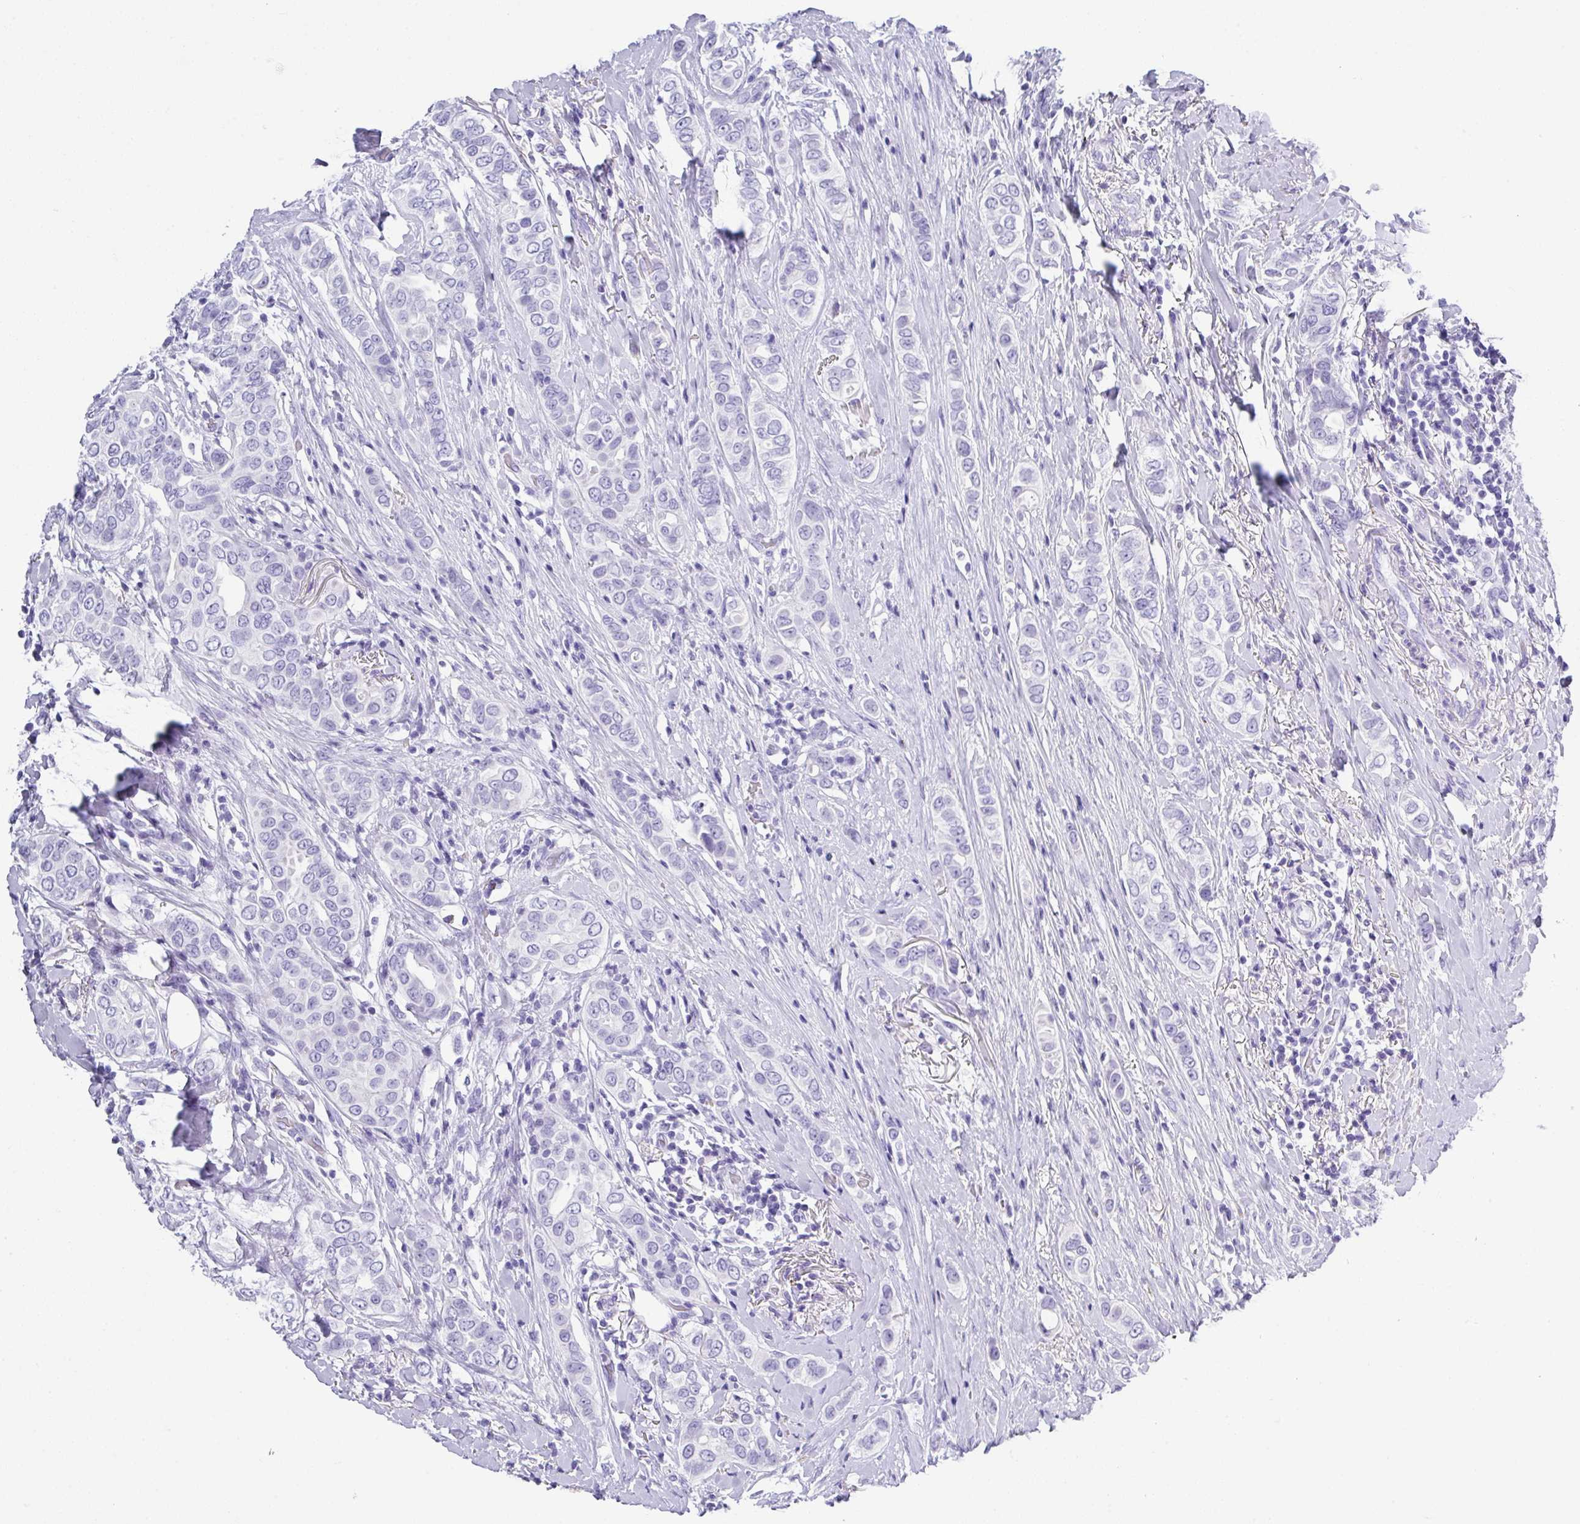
{"staining": {"intensity": "negative", "quantity": "none", "location": "none"}, "tissue": "breast cancer", "cell_type": "Tumor cells", "image_type": "cancer", "snomed": [{"axis": "morphology", "description": "Lobular carcinoma"}, {"axis": "topography", "description": "Breast"}], "caption": "High magnification brightfield microscopy of breast cancer (lobular carcinoma) stained with DAB (brown) and counterstained with hematoxylin (blue): tumor cells show no significant positivity.", "gene": "ZG16", "patient": {"sex": "female", "age": 51}}